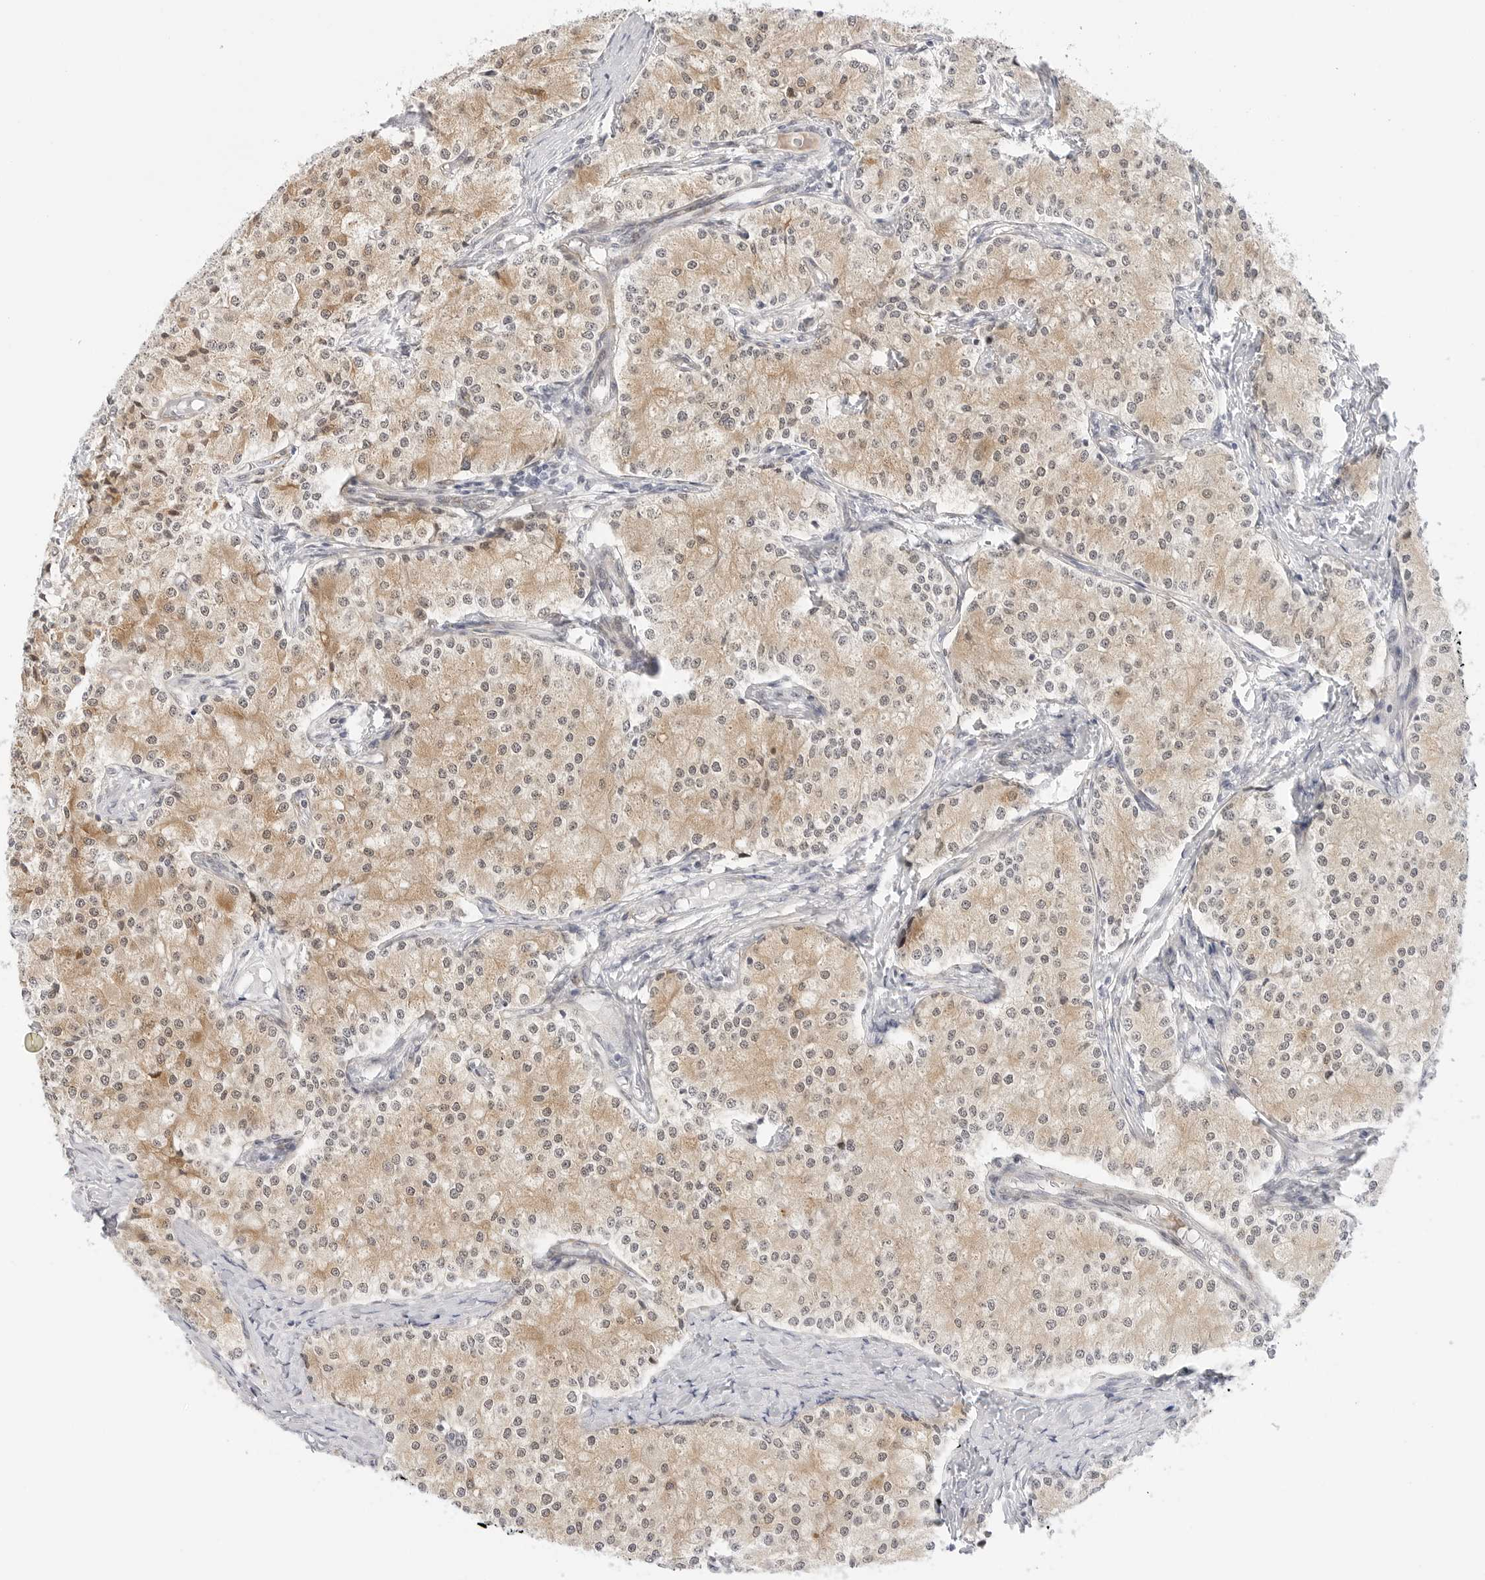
{"staining": {"intensity": "moderate", "quantity": ">75%", "location": "cytoplasmic/membranous,nuclear"}, "tissue": "carcinoid", "cell_type": "Tumor cells", "image_type": "cancer", "snomed": [{"axis": "morphology", "description": "Carcinoid, malignant, NOS"}, {"axis": "topography", "description": "Colon"}], "caption": "Immunohistochemical staining of human carcinoid (malignant) demonstrates moderate cytoplasmic/membranous and nuclear protein staining in approximately >75% of tumor cells. The protein is stained brown, and the nuclei are stained in blue (DAB (3,3'-diaminobenzidine) IHC with brightfield microscopy, high magnification).", "gene": "HIPK3", "patient": {"sex": "female", "age": 52}}